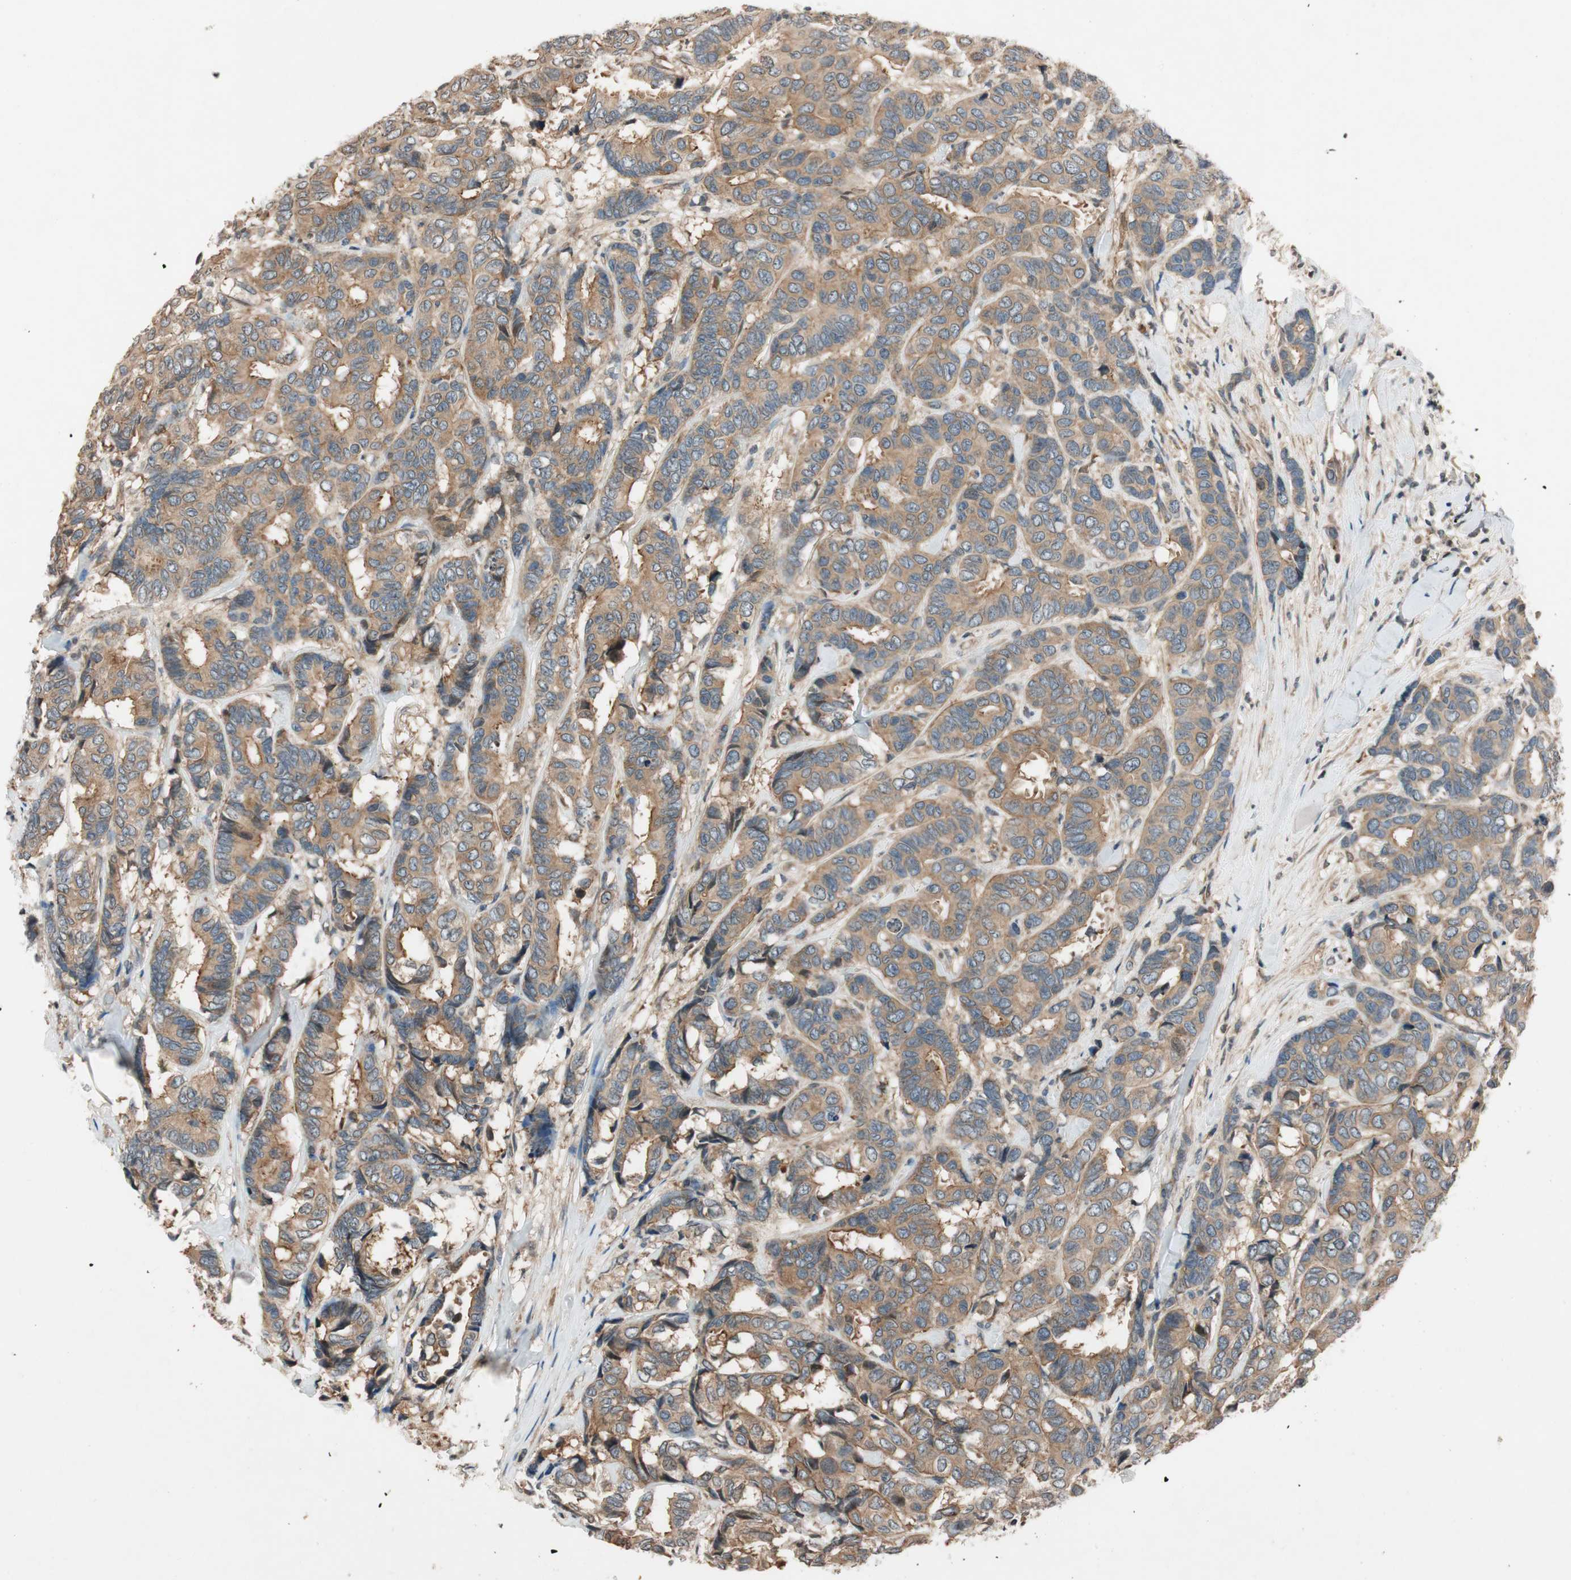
{"staining": {"intensity": "moderate", "quantity": ">75%", "location": "cytoplasmic/membranous"}, "tissue": "breast cancer", "cell_type": "Tumor cells", "image_type": "cancer", "snomed": [{"axis": "morphology", "description": "Duct carcinoma"}, {"axis": "topography", "description": "Breast"}], "caption": "Human infiltrating ductal carcinoma (breast) stained for a protein (brown) displays moderate cytoplasmic/membranous positive positivity in approximately >75% of tumor cells.", "gene": "GCLM", "patient": {"sex": "female", "age": 87}}